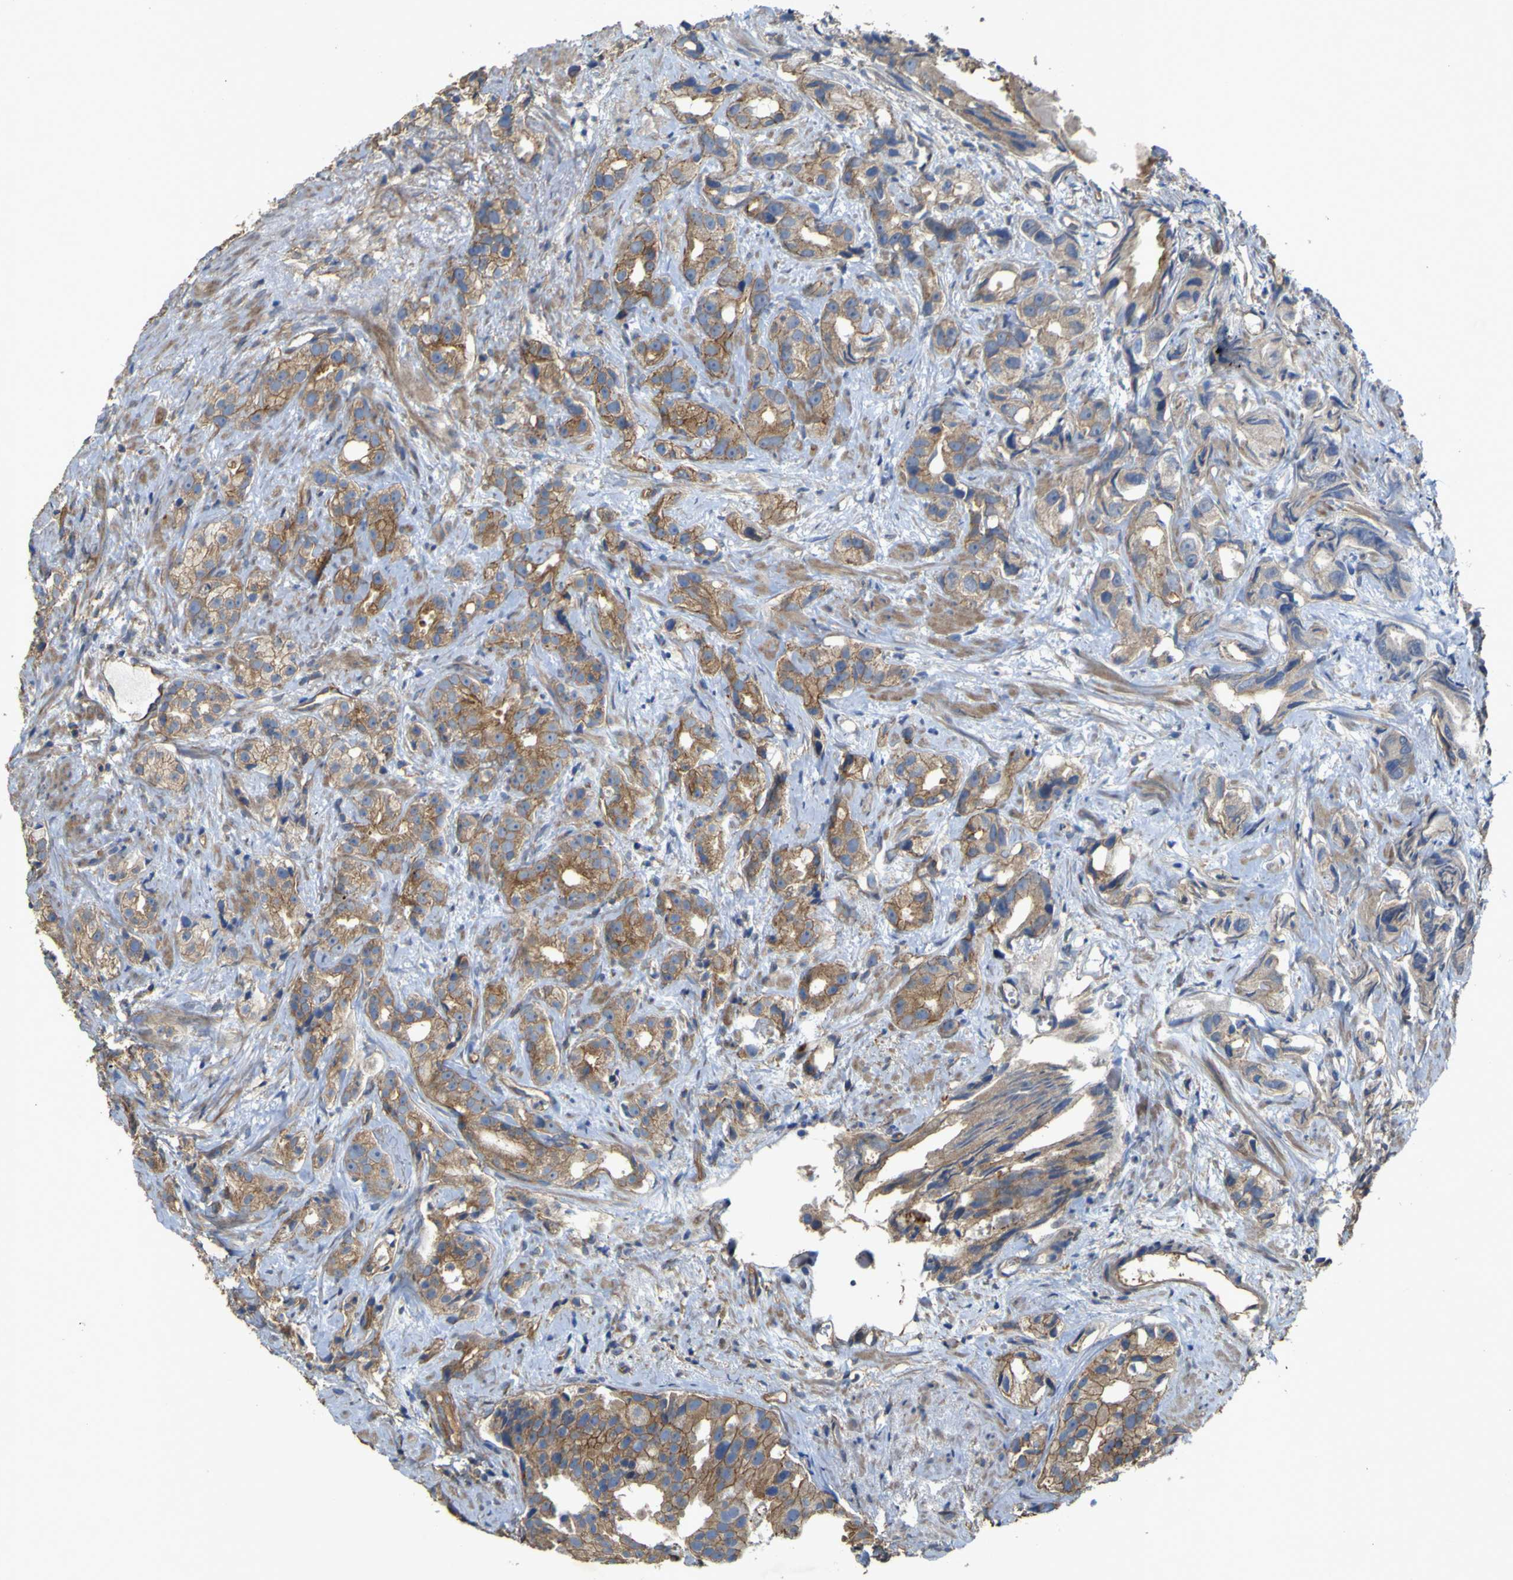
{"staining": {"intensity": "moderate", "quantity": ">75%", "location": "cytoplasmic/membranous"}, "tissue": "prostate cancer", "cell_type": "Tumor cells", "image_type": "cancer", "snomed": [{"axis": "morphology", "description": "Adenocarcinoma, Low grade"}, {"axis": "topography", "description": "Prostate"}], "caption": "Human prostate cancer (adenocarcinoma (low-grade)) stained with a protein marker demonstrates moderate staining in tumor cells.", "gene": "TNFSF15", "patient": {"sex": "male", "age": 89}}